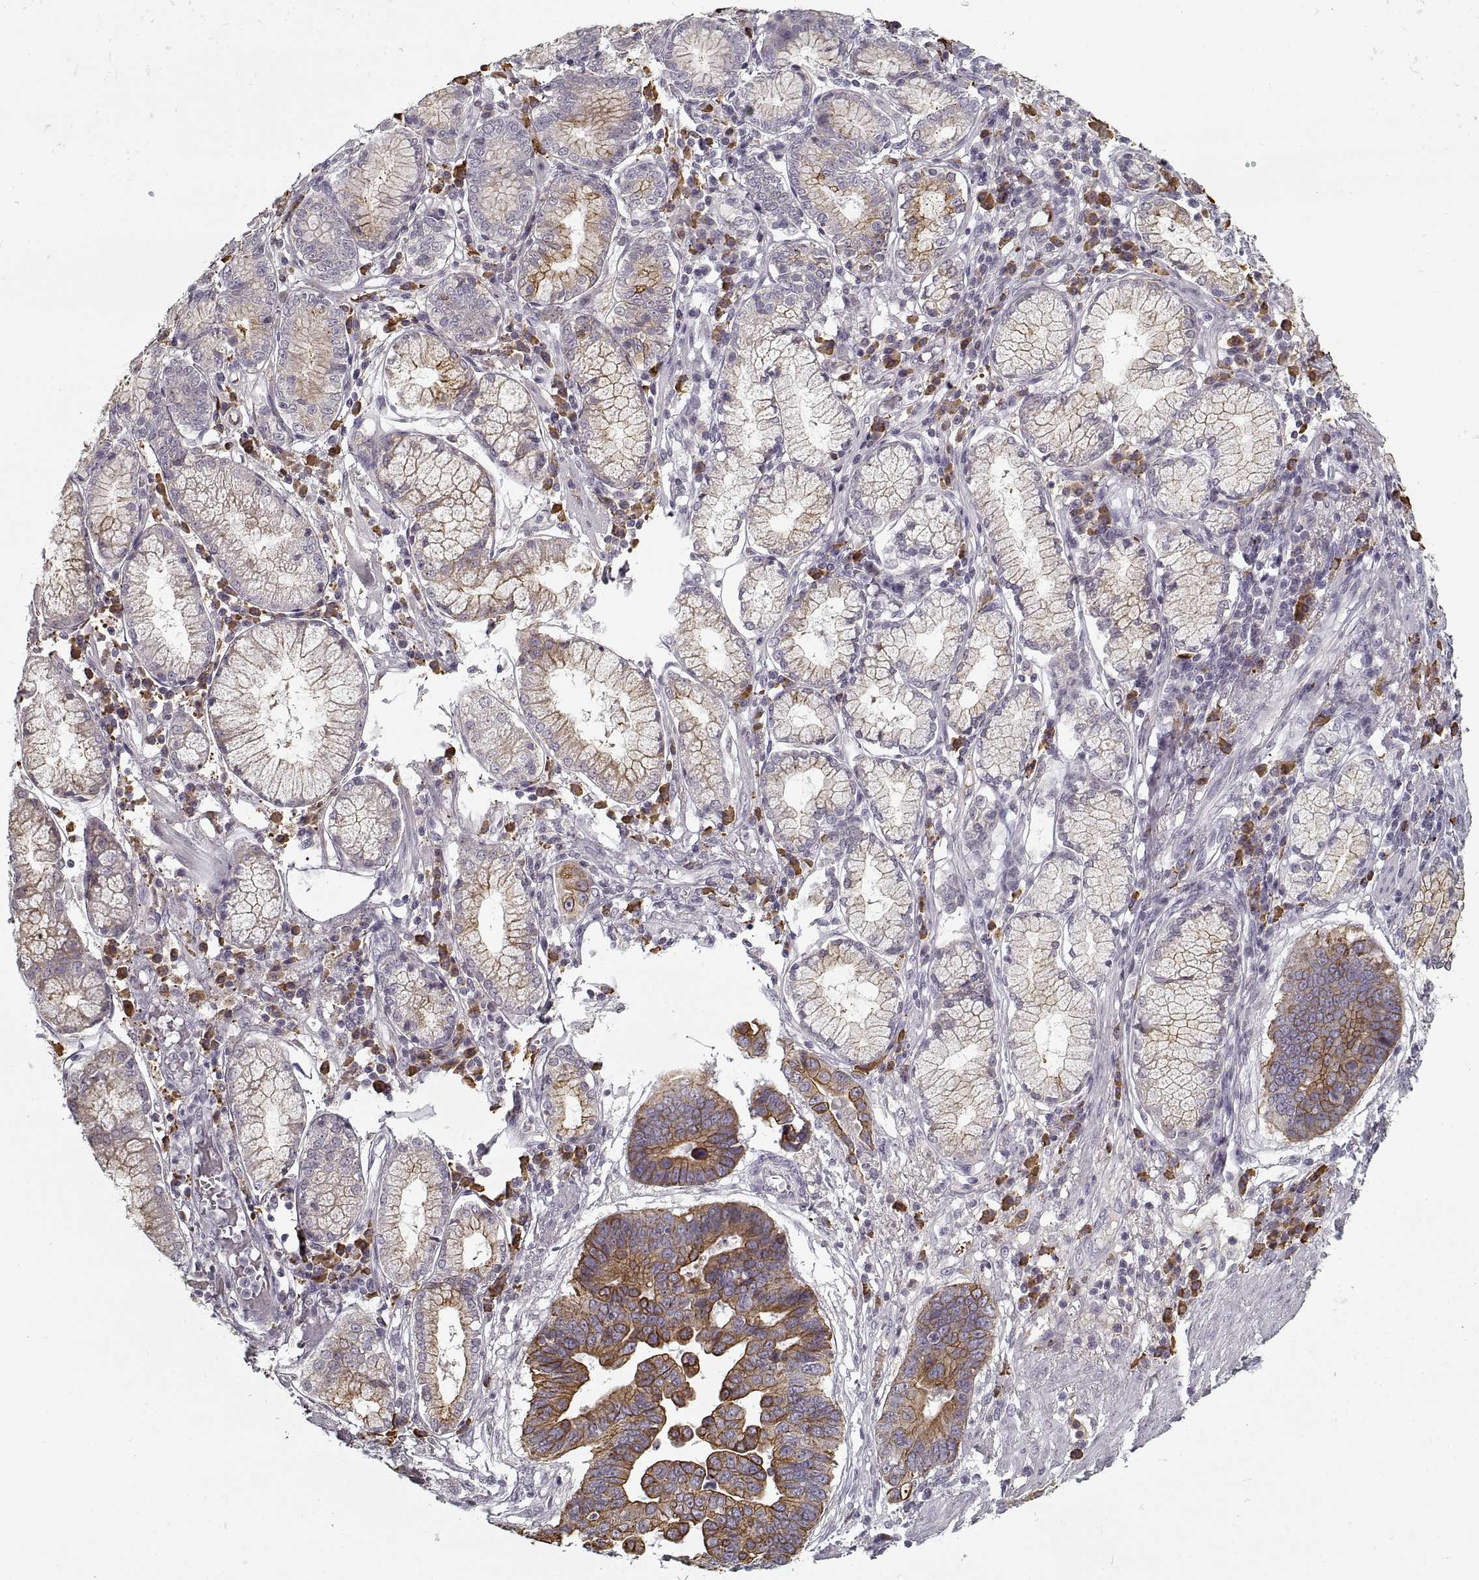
{"staining": {"intensity": "strong", "quantity": ">75%", "location": "cytoplasmic/membranous"}, "tissue": "stomach cancer", "cell_type": "Tumor cells", "image_type": "cancer", "snomed": [{"axis": "morphology", "description": "Adenocarcinoma, NOS"}, {"axis": "topography", "description": "Stomach"}], "caption": "Strong cytoplasmic/membranous positivity for a protein is present in approximately >75% of tumor cells of stomach adenocarcinoma using IHC.", "gene": "GAD2", "patient": {"sex": "male", "age": 84}}